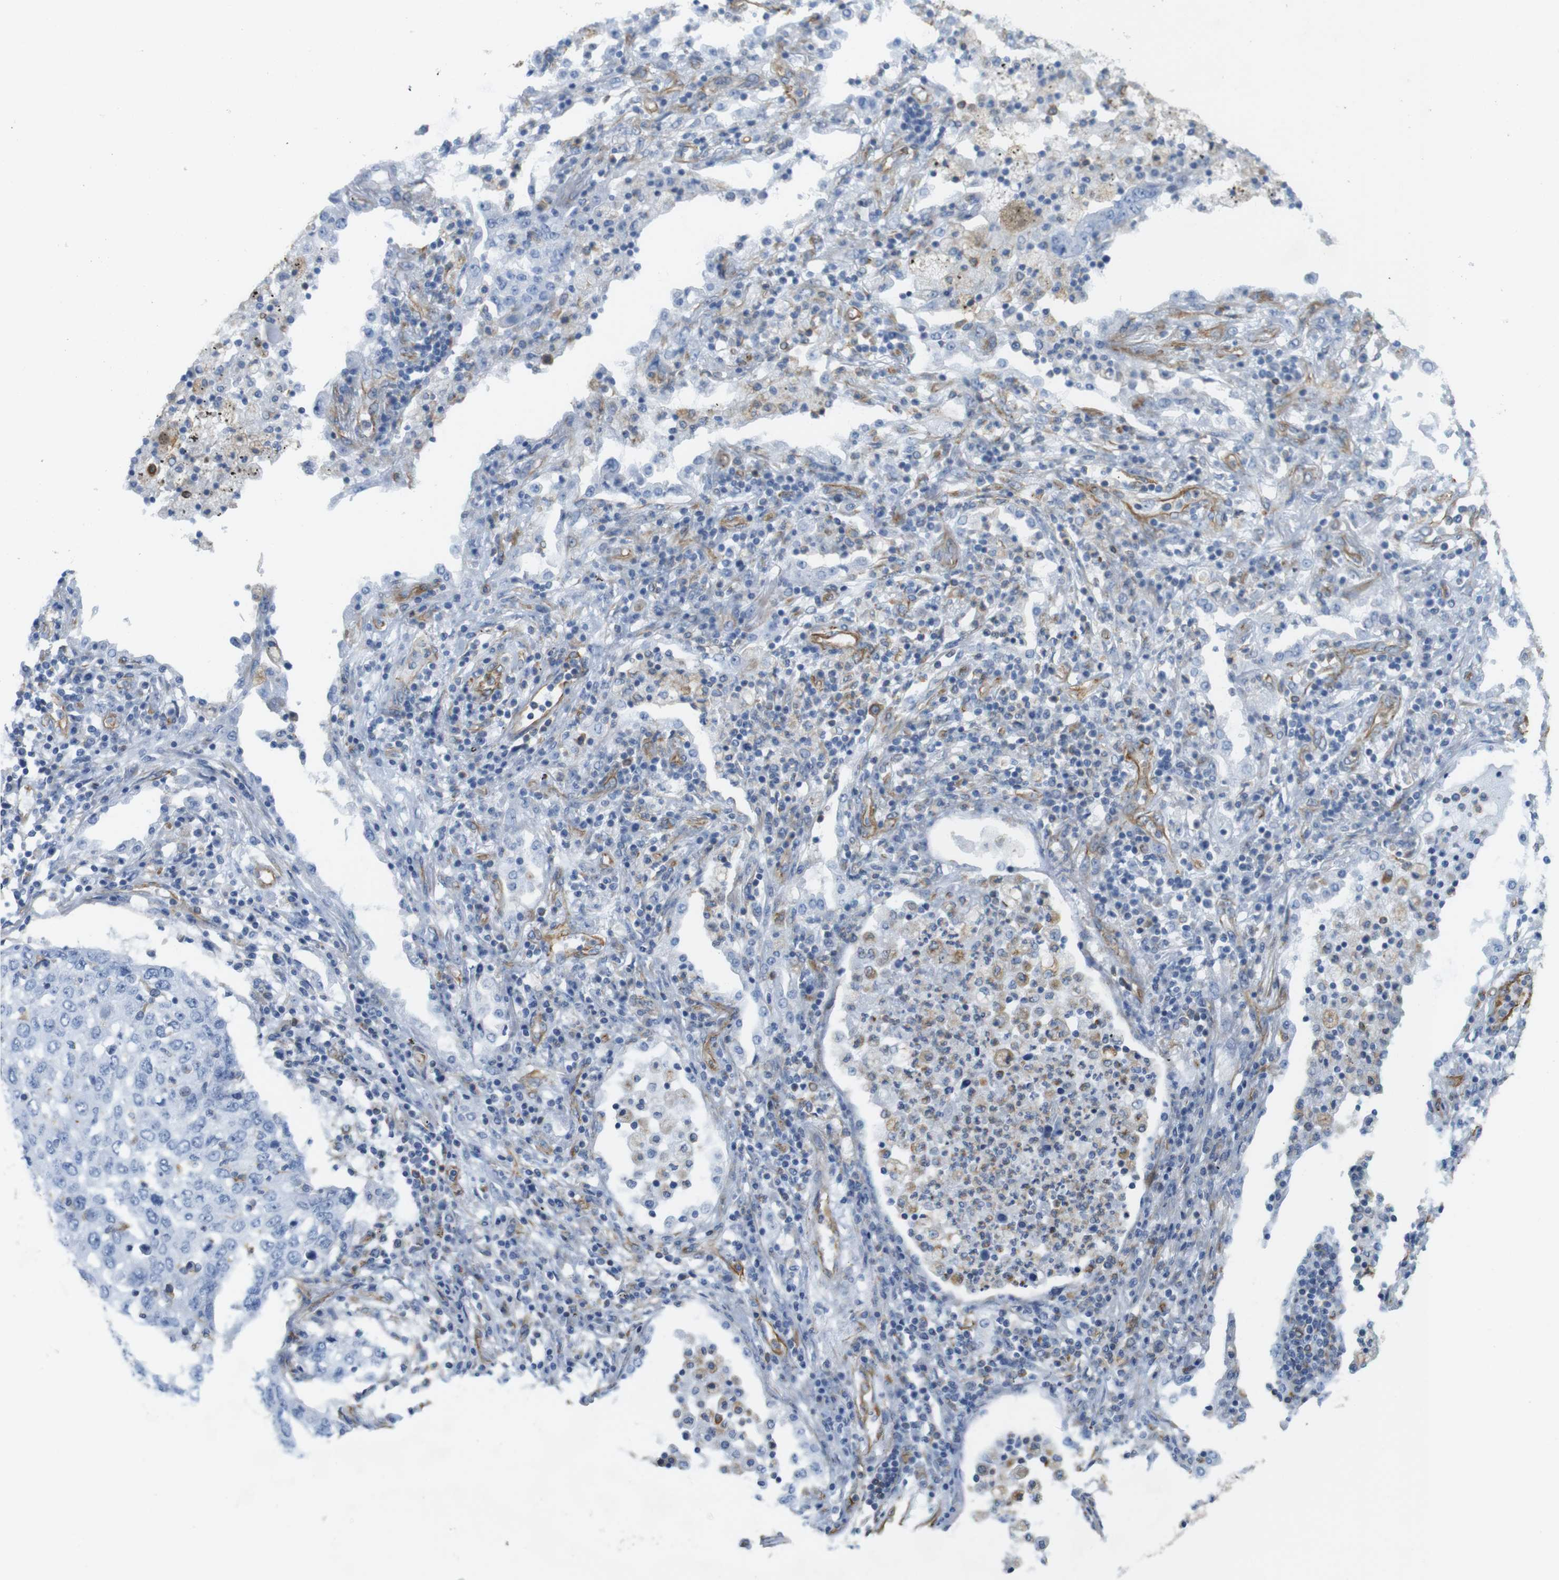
{"staining": {"intensity": "negative", "quantity": "none", "location": "none"}, "tissue": "lung cancer", "cell_type": "Tumor cells", "image_type": "cancer", "snomed": [{"axis": "morphology", "description": "Squamous cell carcinoma, NOS"}, {"axis": "topography", "description": "Lung"}], "caption": "Tumor cells show no significant protein expression in lung cancer (squamous cell carcinoma). (Immunohistochemistry (ihc), brightfield microscopy, high magnification).", "gene": "MS4A10", "patient": {"sex": "female", "age": 63}}